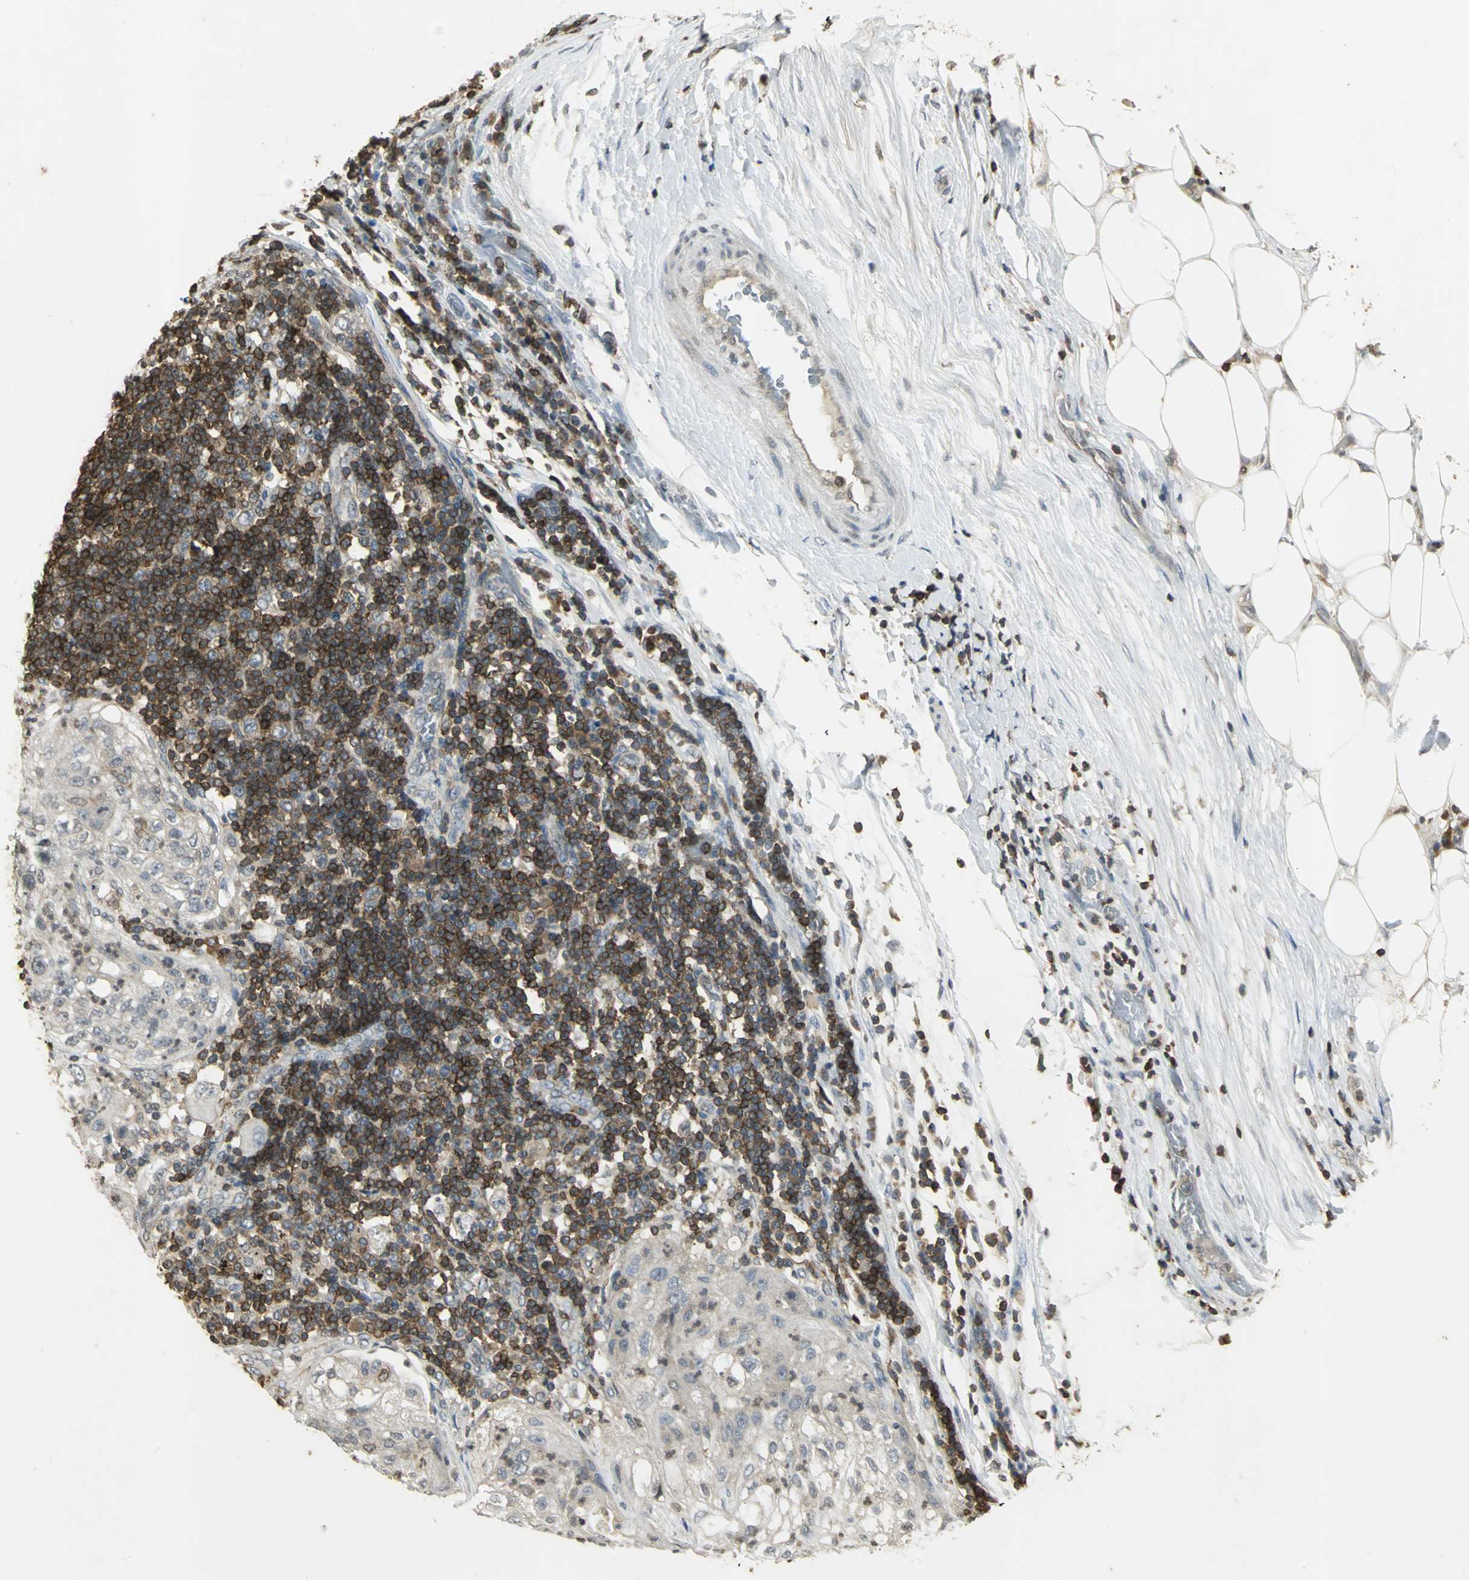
{"staining": {"intensity": "negative", "quantity": "none", "location": "none"}, "tissue": "lung cancer", "cell_type": "Tumor cells", "image_type": "cancer", "snomed": [{"axis": "morphology", "description": "Inflammation, NOS"}, {"axis": "morphology", "description": "Squamous cell carcinoma, NOS"}, {"axis": "topography", "description": "Lymph node"}, {"axis": "topography", "description": "Soft tissue"}, {"axis": "topography", "description": "Lung"}], "caption": "Immunohistochemical staining of human squamous cell carcinoma (lung) exhibits no significant staining in tumor cells. Nuclei are stained in blue.", "gene": "IL16", "patient": {"sex": "male", "age": 66}}